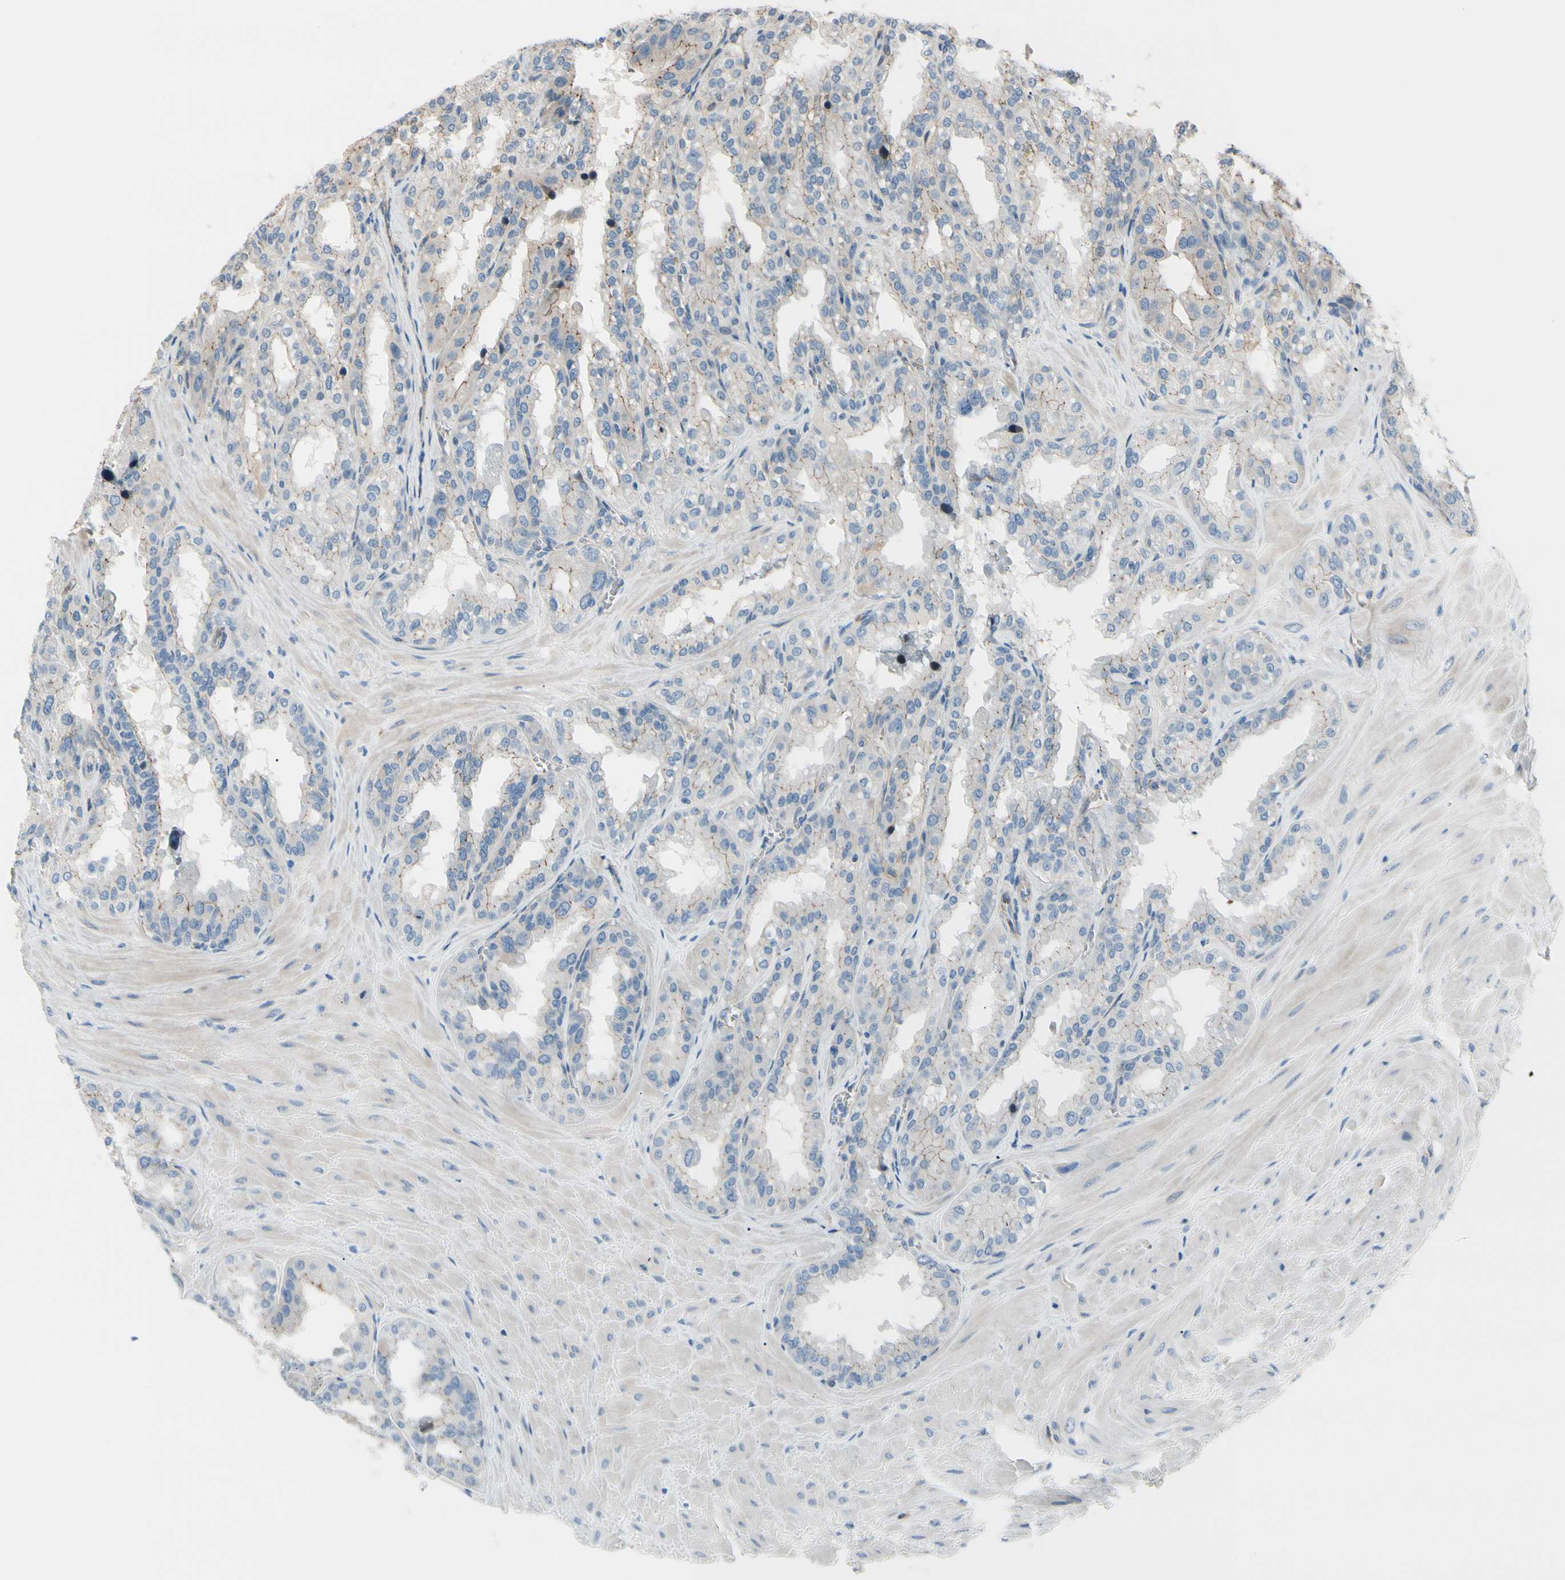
{"staining": {"intensity": "weak", "quantity": "25%-75%", "location": "cytoplasmic/membranous"}, "tissue": "seminal vesicle", "cell_type": "Glandular cells", "image_type": "normal", "snomed": [{"axis": "morphology", "description": "Normal tissue, NOS"}, {"axis": "topography", "description": "Prostate"}, {"axis": "topography", "description": "Seminal veicle"}], "caption": "Brown immunohistochemical staining in unremarkable seminal vesicle demonstrates weak cytoplasmic/membranous positivity in about 25%-75% of glandular cells.", "gene": "TJP1", "patient": {"sex": "male", "age": 51}}